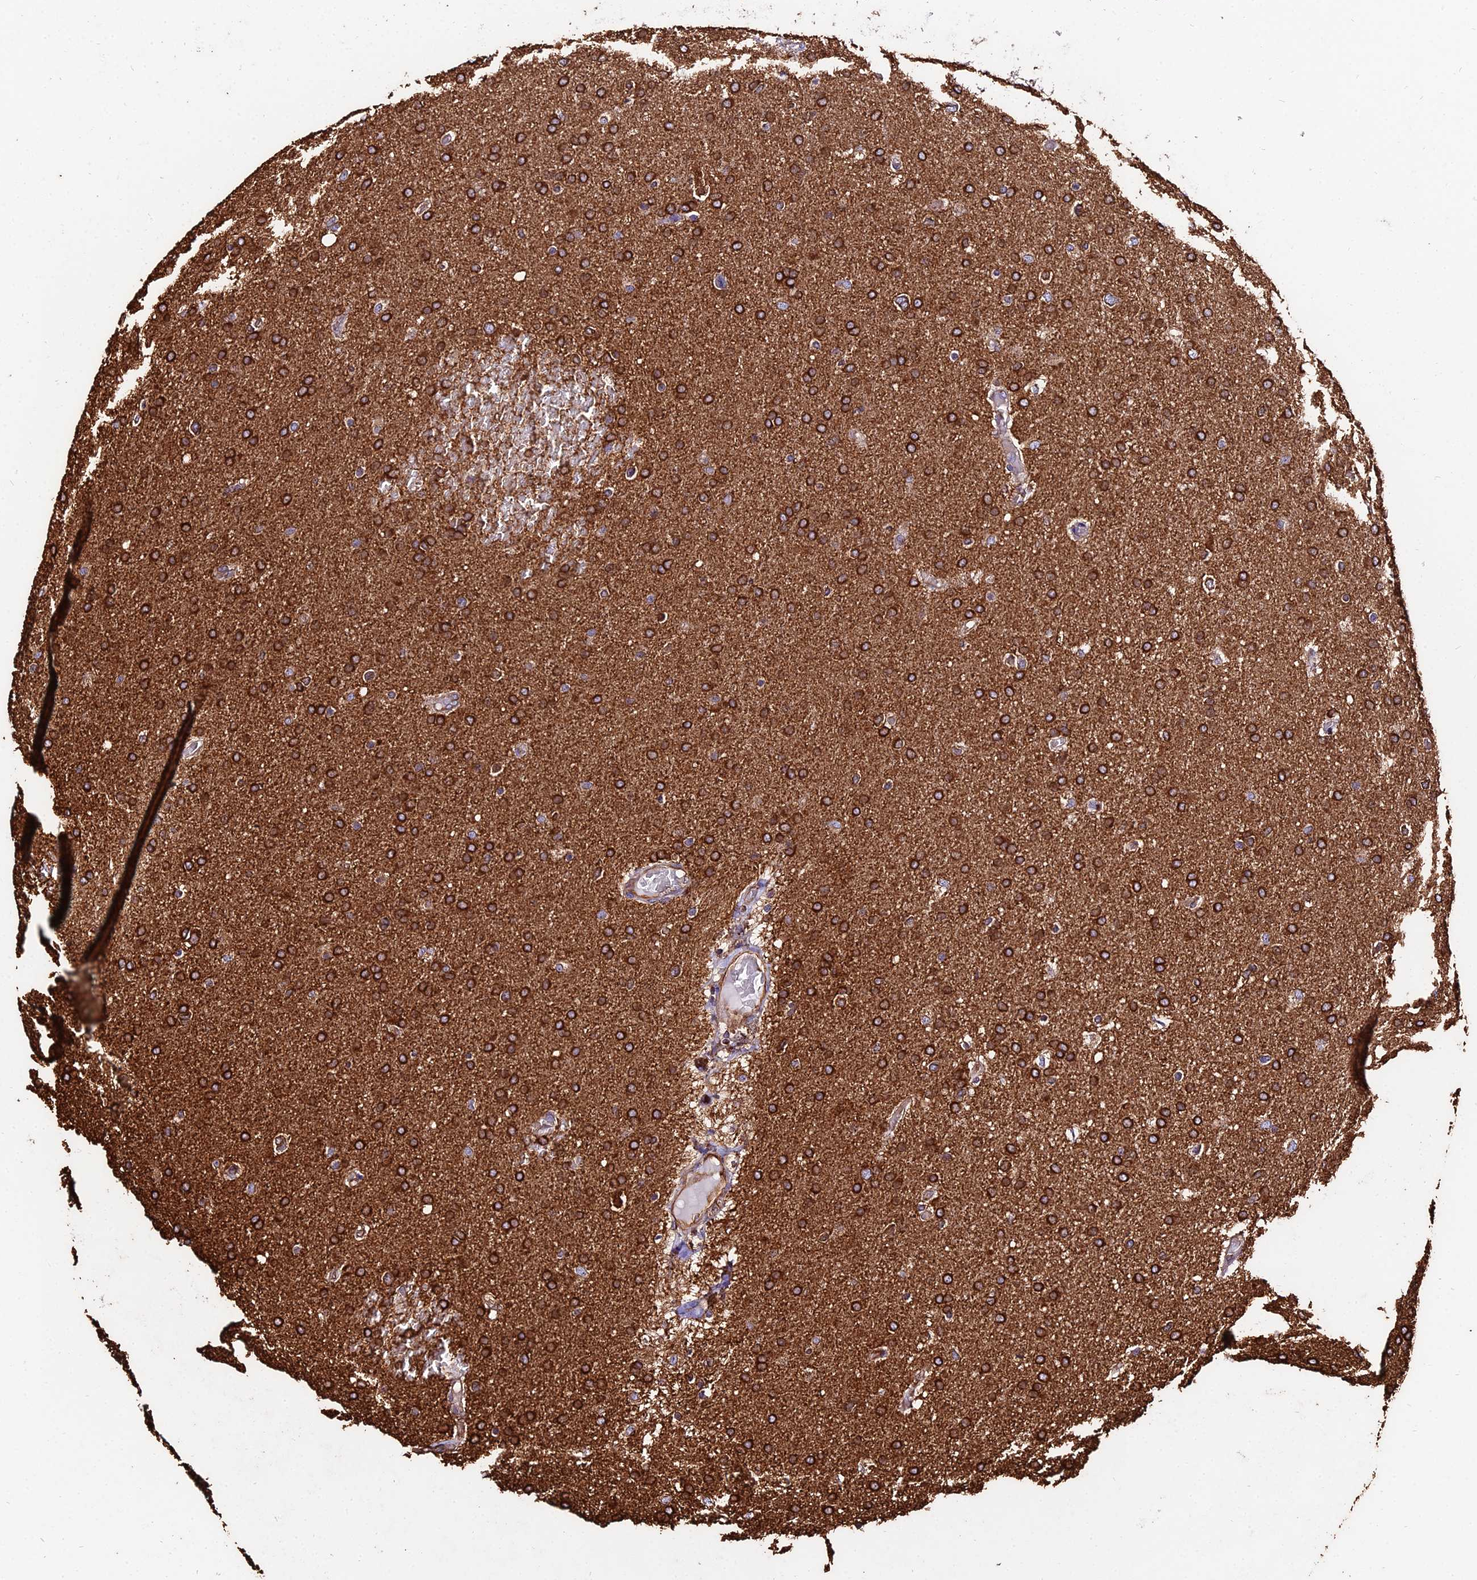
{"staining": {"intensity": "strong", "quantity": ">75%", "location": "cytoplasmic/membranous"}, "tissue": "glioma", "cell_type": "Tumor cells", "image_type": "cancer", "snomed": [{"axis": "morphology", "description": "Glioma, malignant, High grade"}, {"axis": "topography", "description": "Cerebral cortex"}], "caption": "Immunohistochemical staining of human glioma displays high levels of strong cytoplasmic/membranous positivity in about >75% of tumor cells.", "gene": "TUBA3D", "patient": {"sex": "female", "age": 36}}